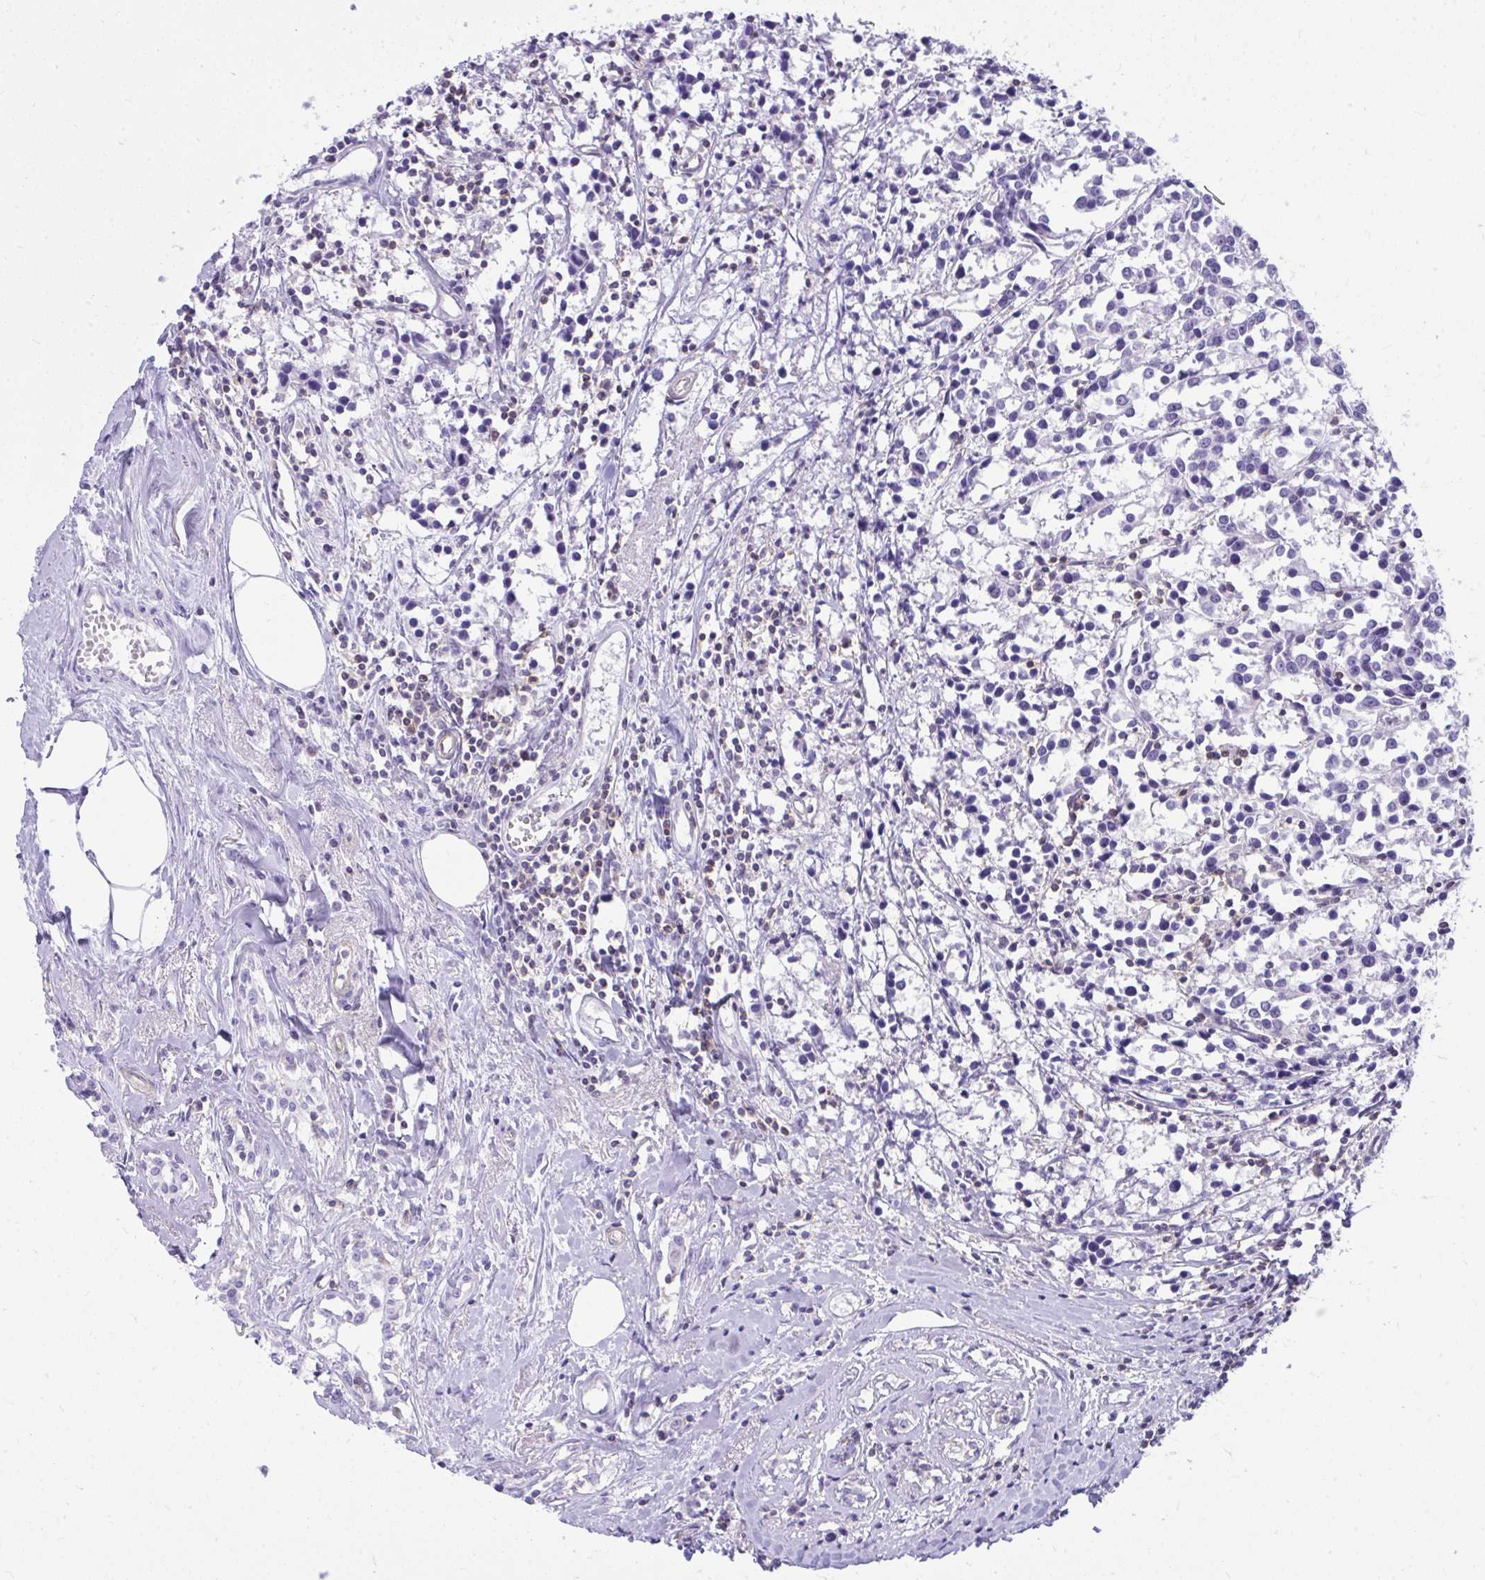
{"staining": {"intensity": "negative", "quantity": "none", "location": "none"}, "tissue": "breast cancer", "cell_type": "Tumor cells", "image_type": "cancer", "snomed": [{"axis": "morphology", "description": "Duct carcinoma"}, {"axis": "topography", "description": "Breast"}], "caption": "DAB immunohistochemical staining of human breast invasive ductal carcinoma reveals no significant staining in tumor cells. (DAB IHC visualized using brightfield microscopy, high magnification).", "gene": "GPRIN3", "patient": {"sex": "female", "age": 80}}